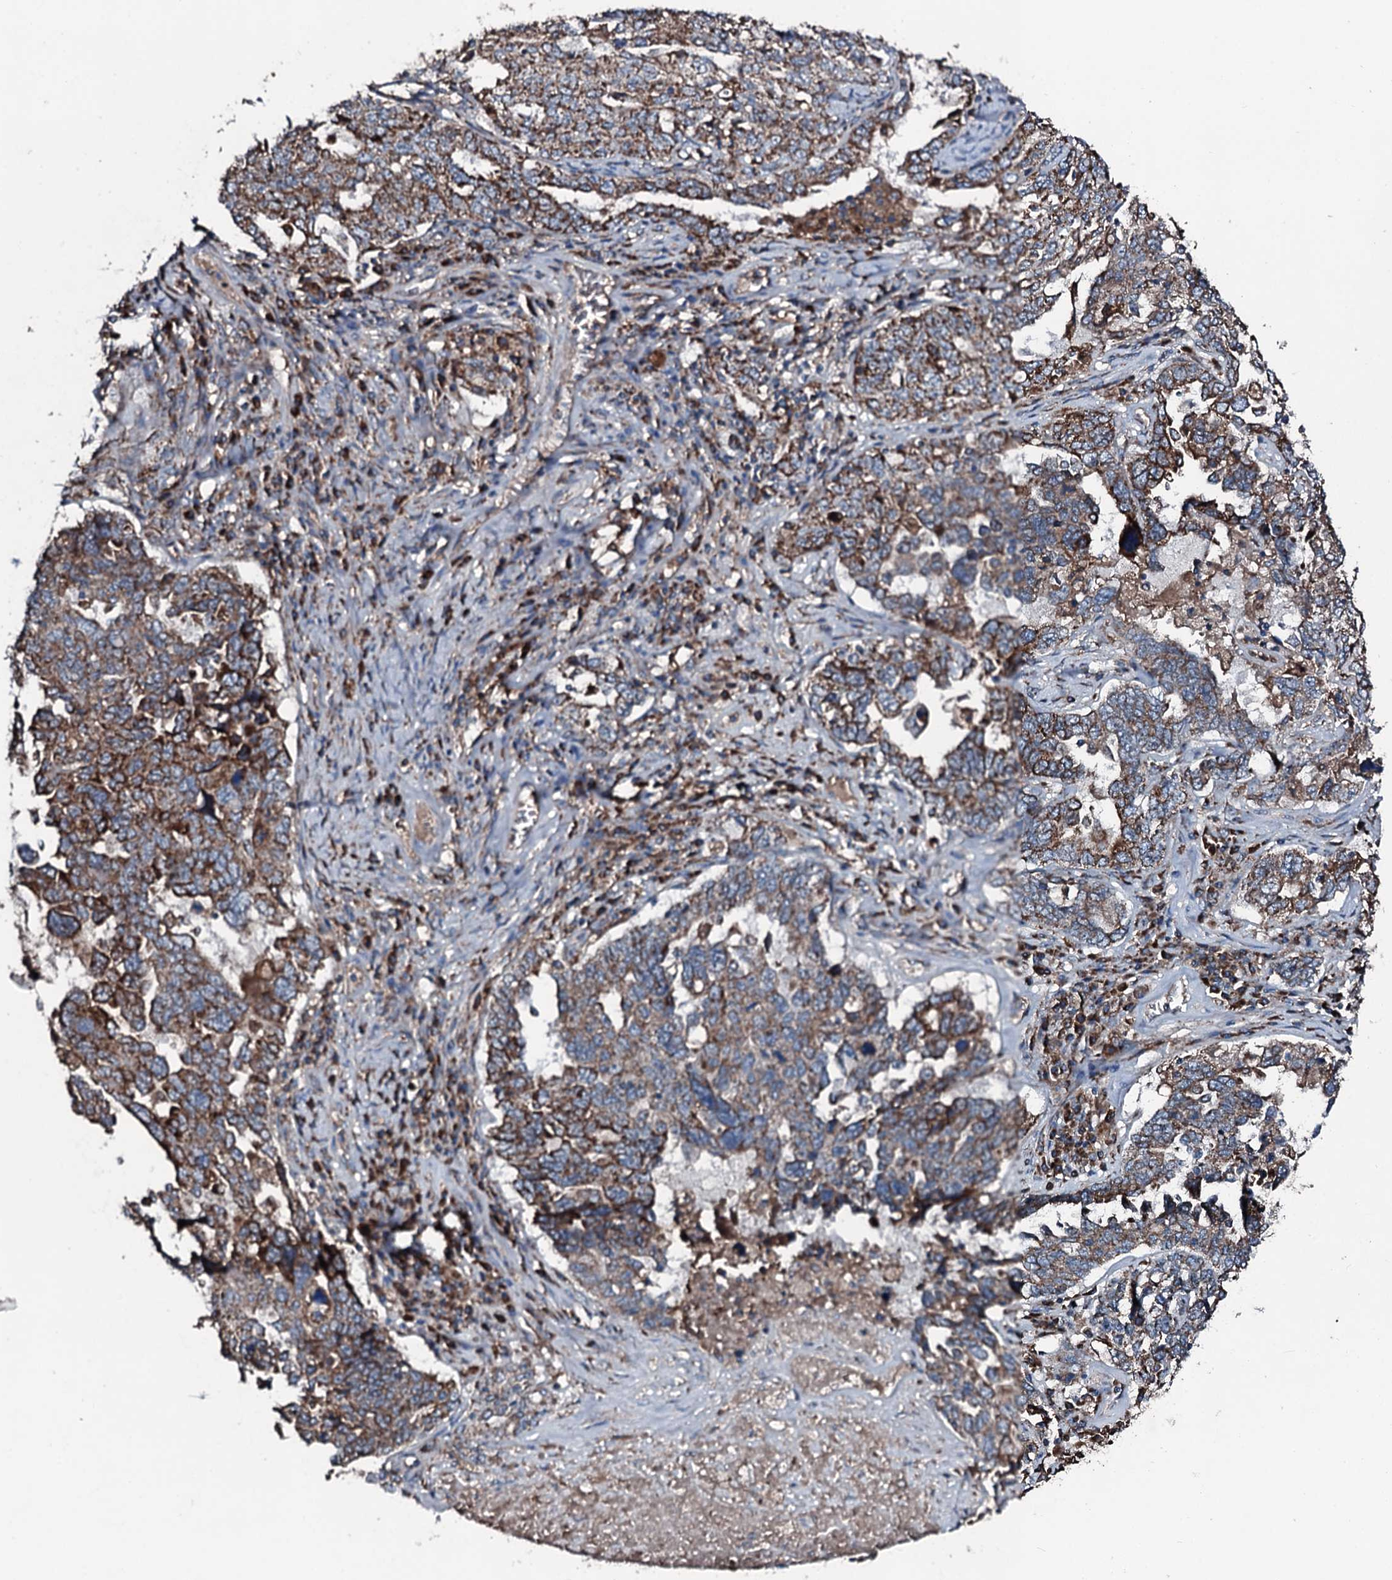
{"staining": {"intensity": "moderate", "quantity": ">75%", "location": "cytoplasmic/membranous"}, "tissue": "ovarian cancer", "cell_type": "Tumor cells", "image_type": "cancer", "snomed": [{"axis": "morphology", "description": "Carcinoma, endometroid"}, {"axis": "topography", "description": "Ovary"}], "caption": "Tumor cells show medium levels of moderate cytoplasmic/membranous expression in about >75% of cells in ovarian cancer.", "gene": "ACSS3", "patient": {"sex": "female", "age": 62}}